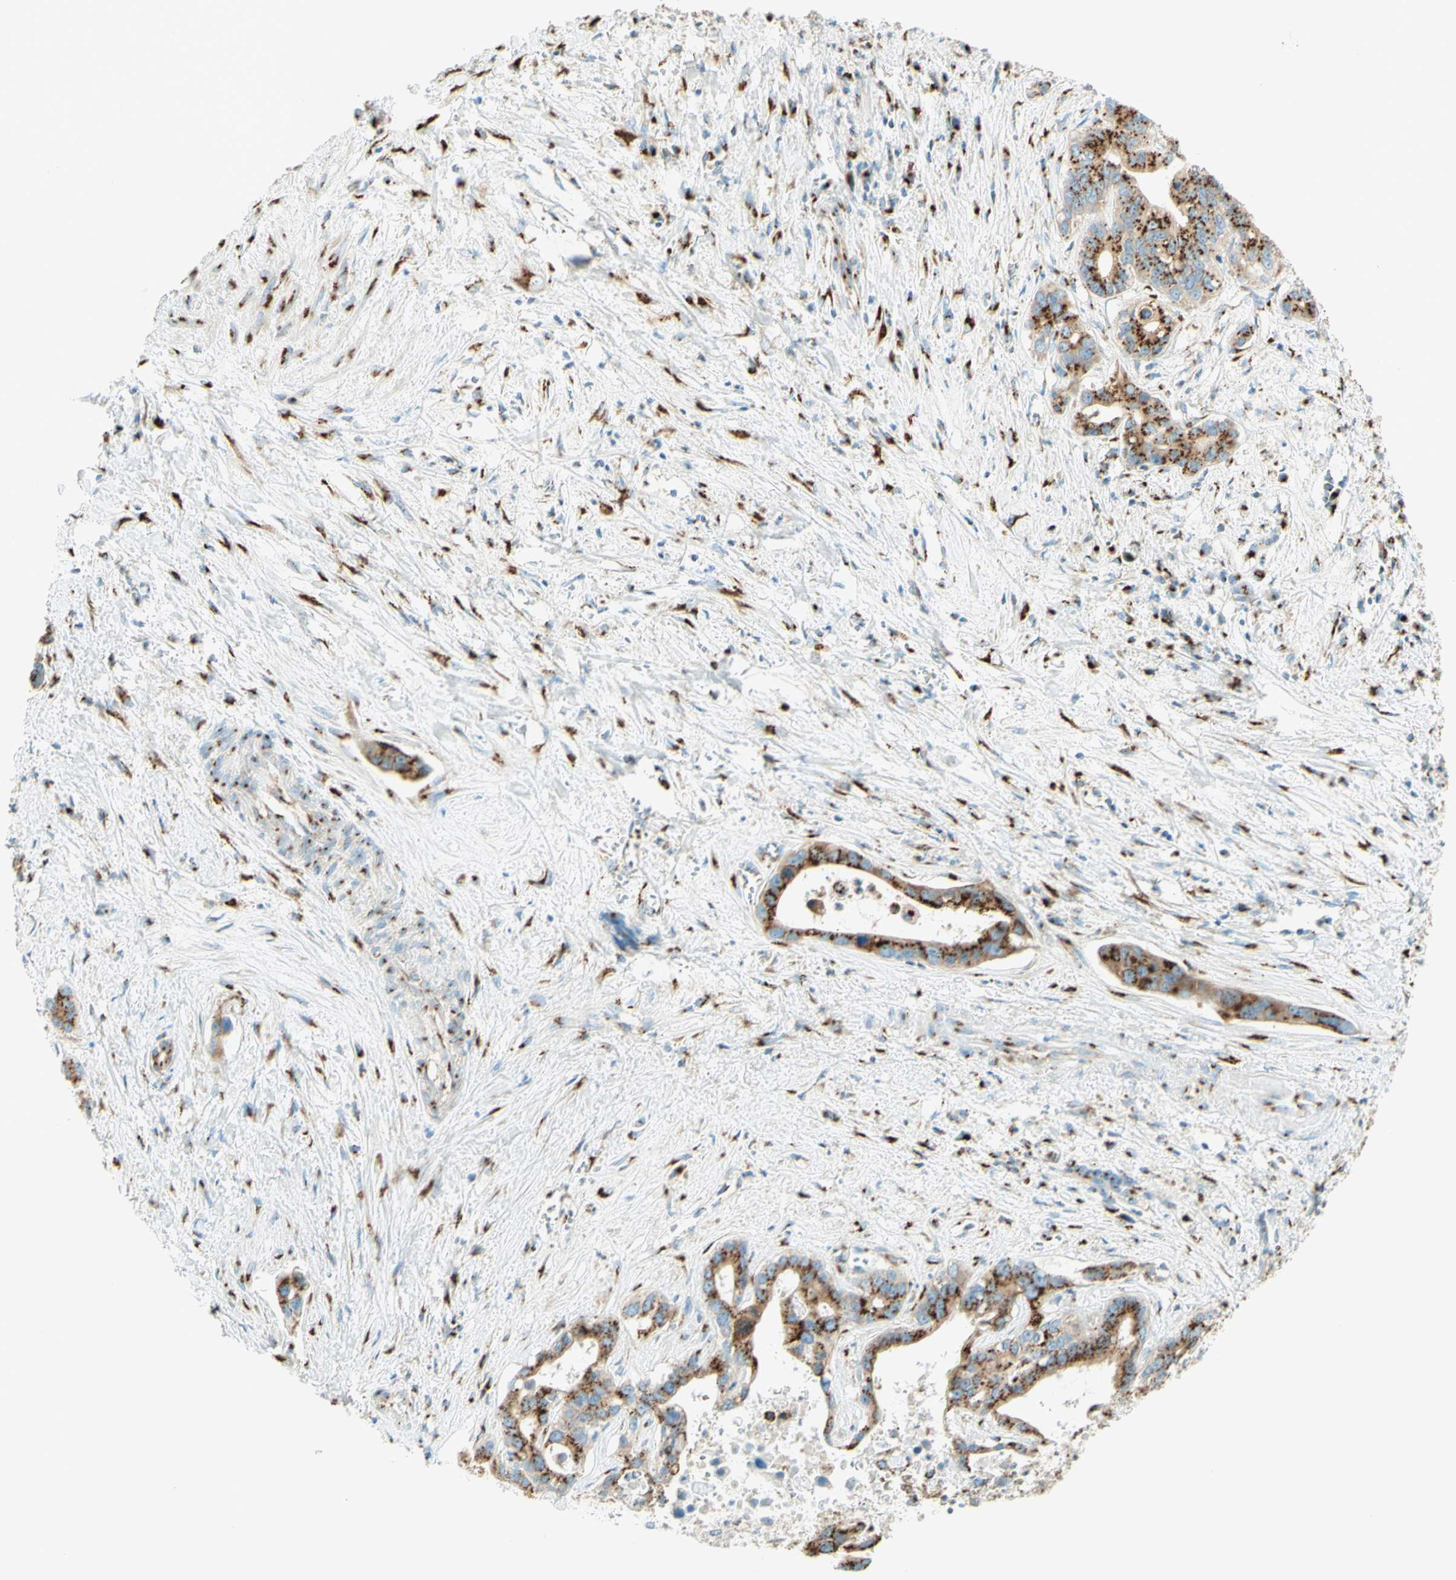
{"staining": {"intensity": "strong", "quantity": ">75%", "location": "cytoplasmic/membranous"}, "tissue": "liver cancer", "cell_type": "Tumor cells", "image_type": "cancer", "snomed": [{"axis": "morphology", "description": "Cholangiocarcinoma"}, {"axis": "topography", "description": "Liver"}], "caption": "Tumor cells demonstrate strong cytoplasmic/membranous positivity in approximately >75% of cells in liver cholangiocarcinoma.", "gene": "GOLGB1", "patient": {"sex": "female", "age": 65}}